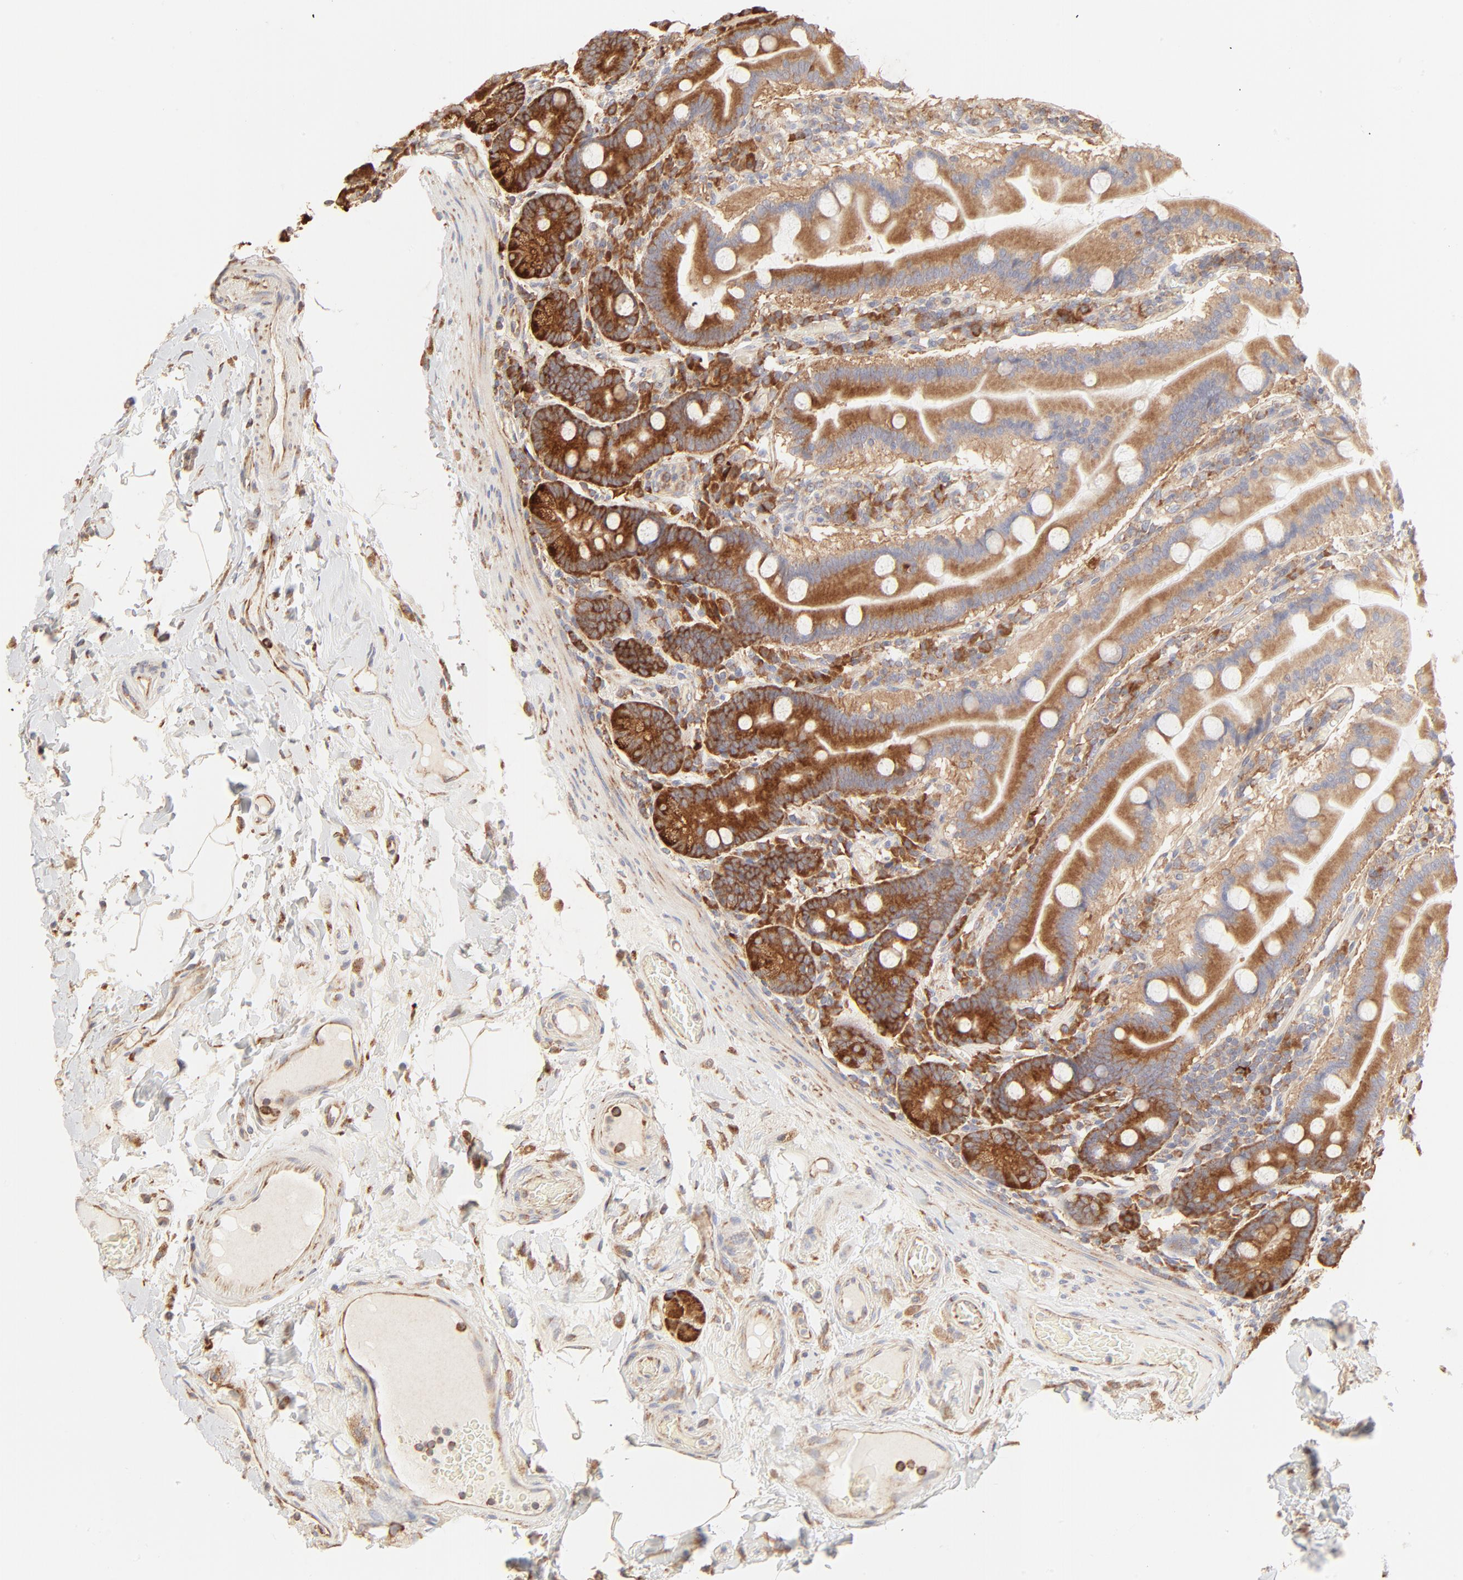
{"staining": {"intensity": "strong", "quantity": ">75%", "location": "cytoplasmic/membranous"}, "tissue": "duodenum", "cell_type": "Glandular cells", "image_type": "normal", "snomed": [{"axis": "morphology", "description": "Normal tissue, NOS"}, {"axis": "topography", "description": "Duodenum"}], "caption": "Duodenum stained with DAB immunohistochemistry shows high levels of strong cytoplasmic/membranous staining in approximately >75% of glandular cells.", "gene": "RPS20", "patient": {"sex": "female", "age": 64}}